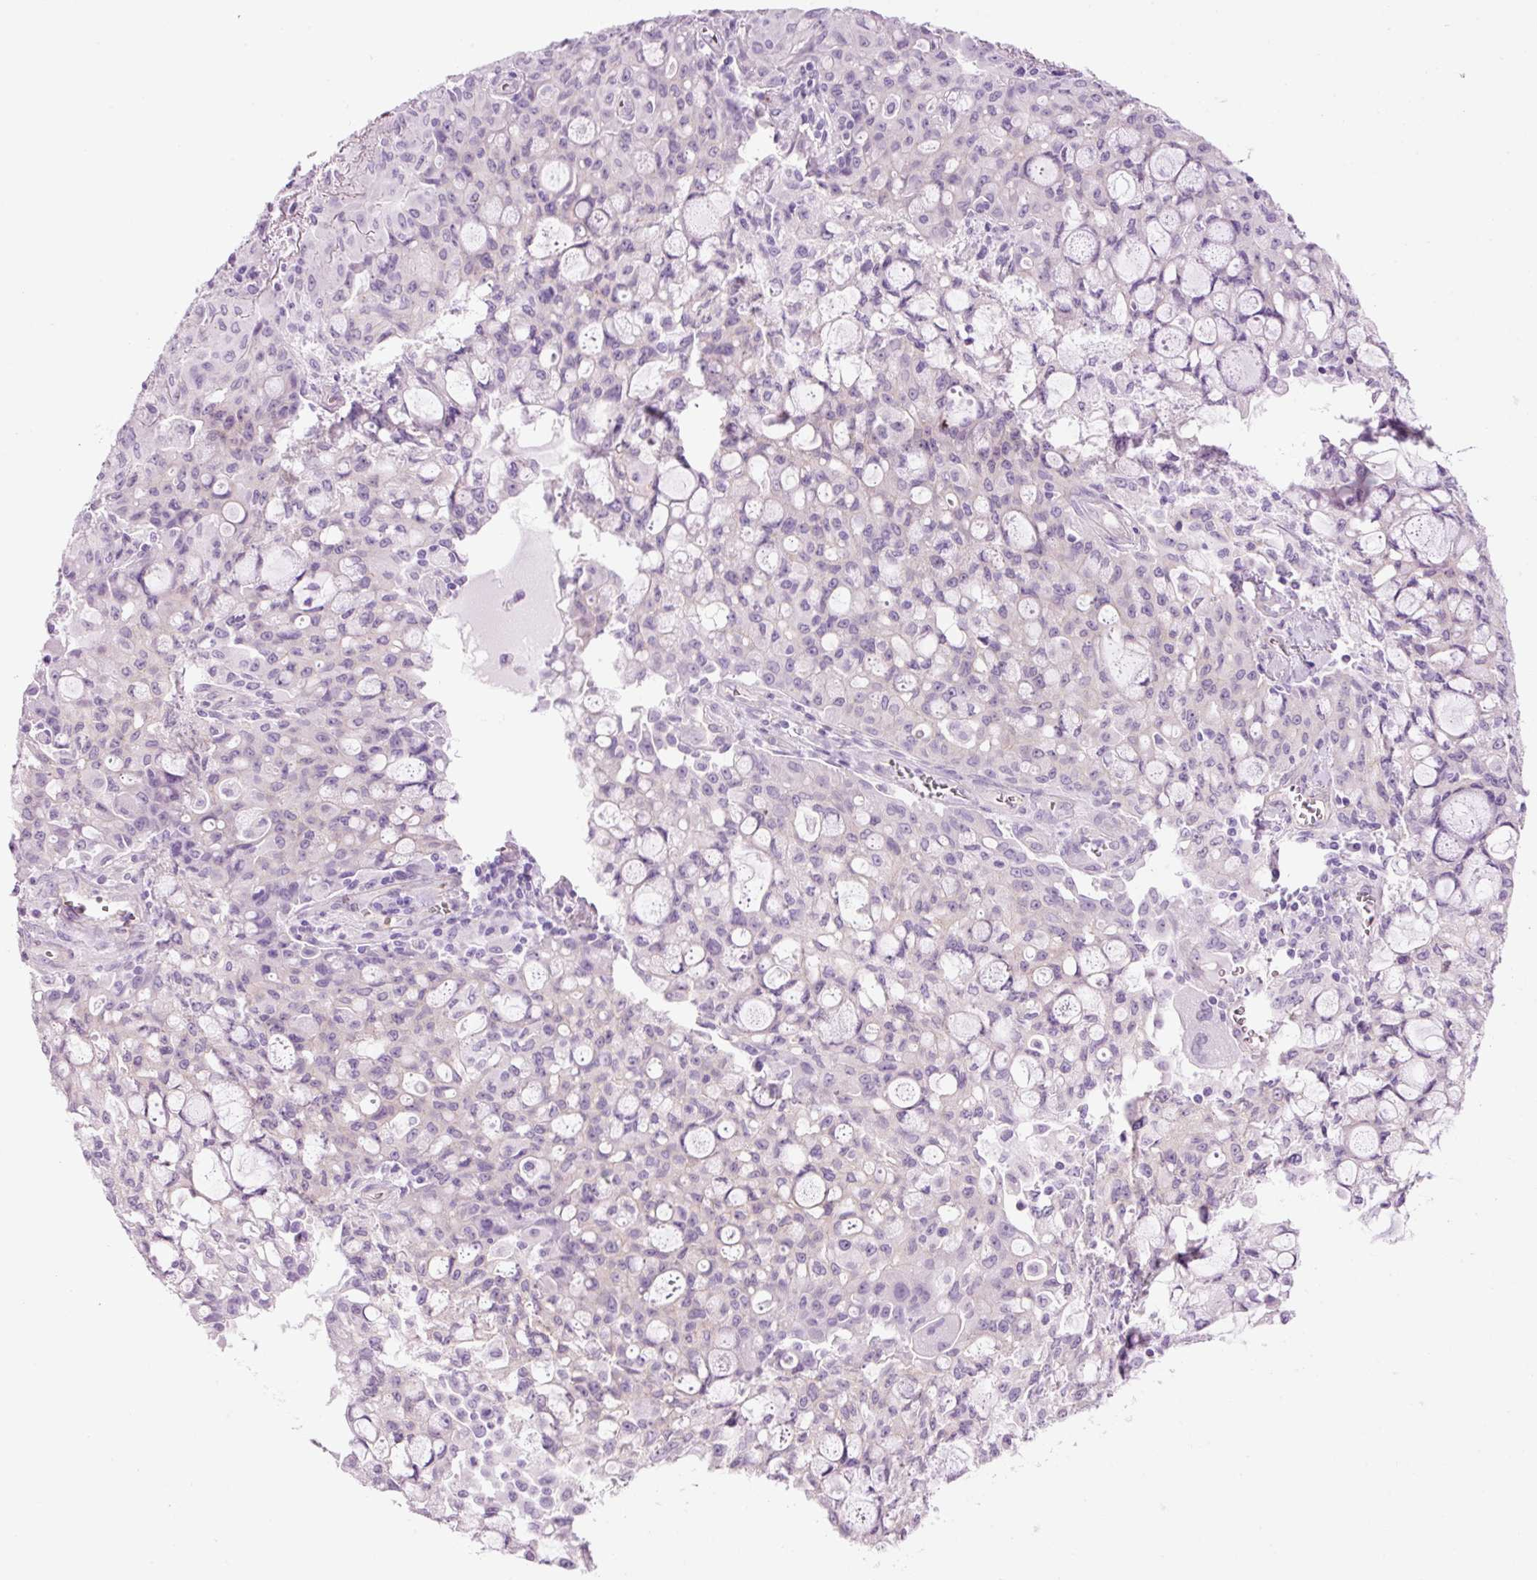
{"staining": {"intensity": "negative", "quantity": "none", "location": "none"}, "tissue": "lung cancer", "cell_type": "Tumor cells", "image_type": "cancer", "snomed": [{"axis": "morphology", "description": "Adenocarcinoma, NOS"}, {"axis": "topography", "description": "Lung"}], "caption": "Lung cancer (adenocarcinoma) was stained to show a protein in brown. There is no significant expression in tumor cells. (DAB (3,3'-diaminobenzidine) immunohistochemistry (IHC) with hematoxylin counter stain).", "gene": "HSPA4L", "patient": {"sex": "female", "age": 44}}